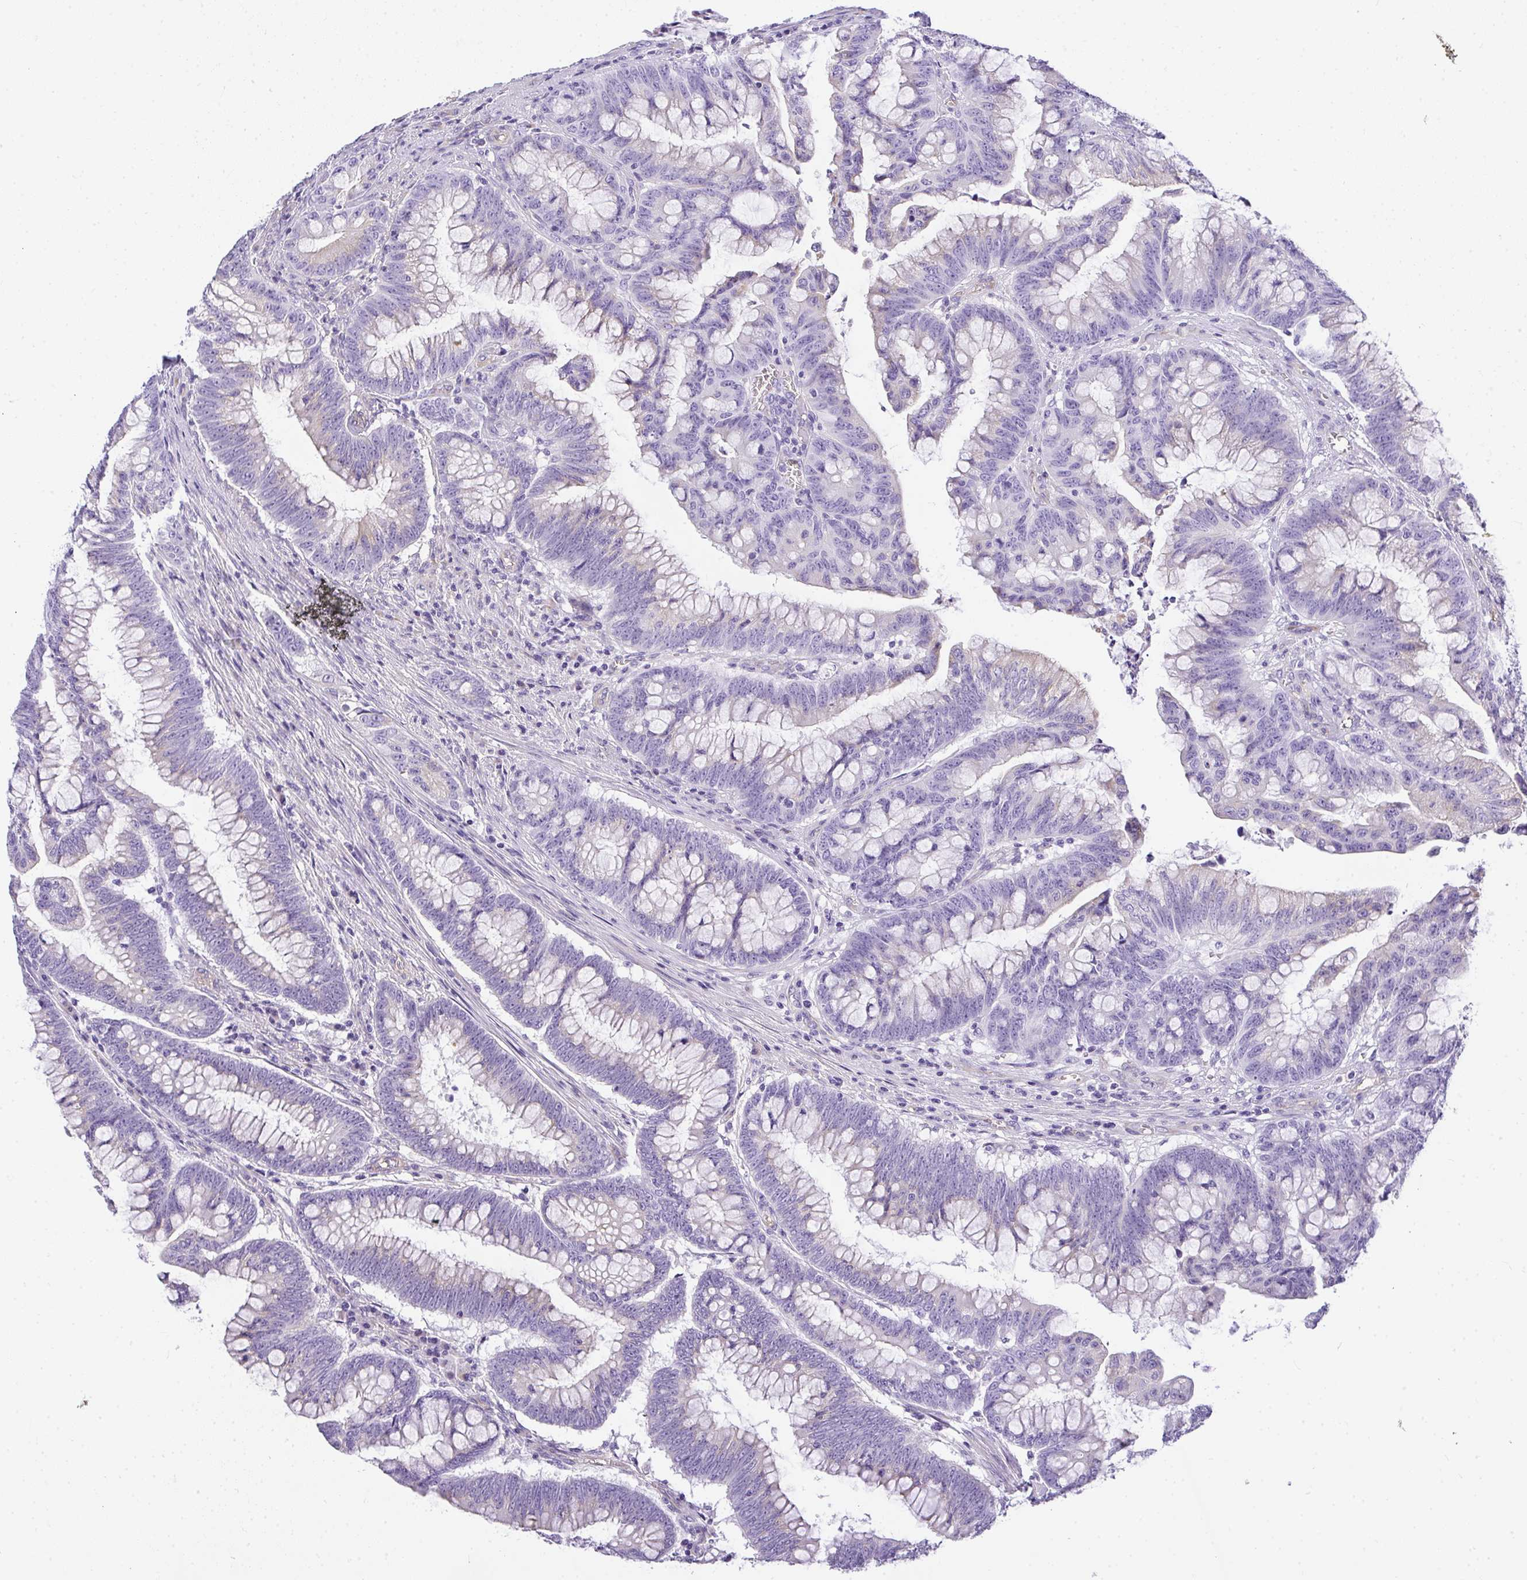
{"staining": {"intensity": "negative", "quantity": "none", "location": "none"}, "tissue": "colorectal cancer", "cell_type": "Tumor cells", "image_type": "cancer", "snomed": [{"axis": "morphology", "description": "Adenocarcinoma, NOS"}, {"axis": "topography", "description": "Colon"}], "caption": "Adenocarcinoma (colorectal) stained for a protein using immunohistochemistry exhibits no expression tumor cells.", "gene": "PLPPR3", "patient": {"sex": "male", "age": 62}}